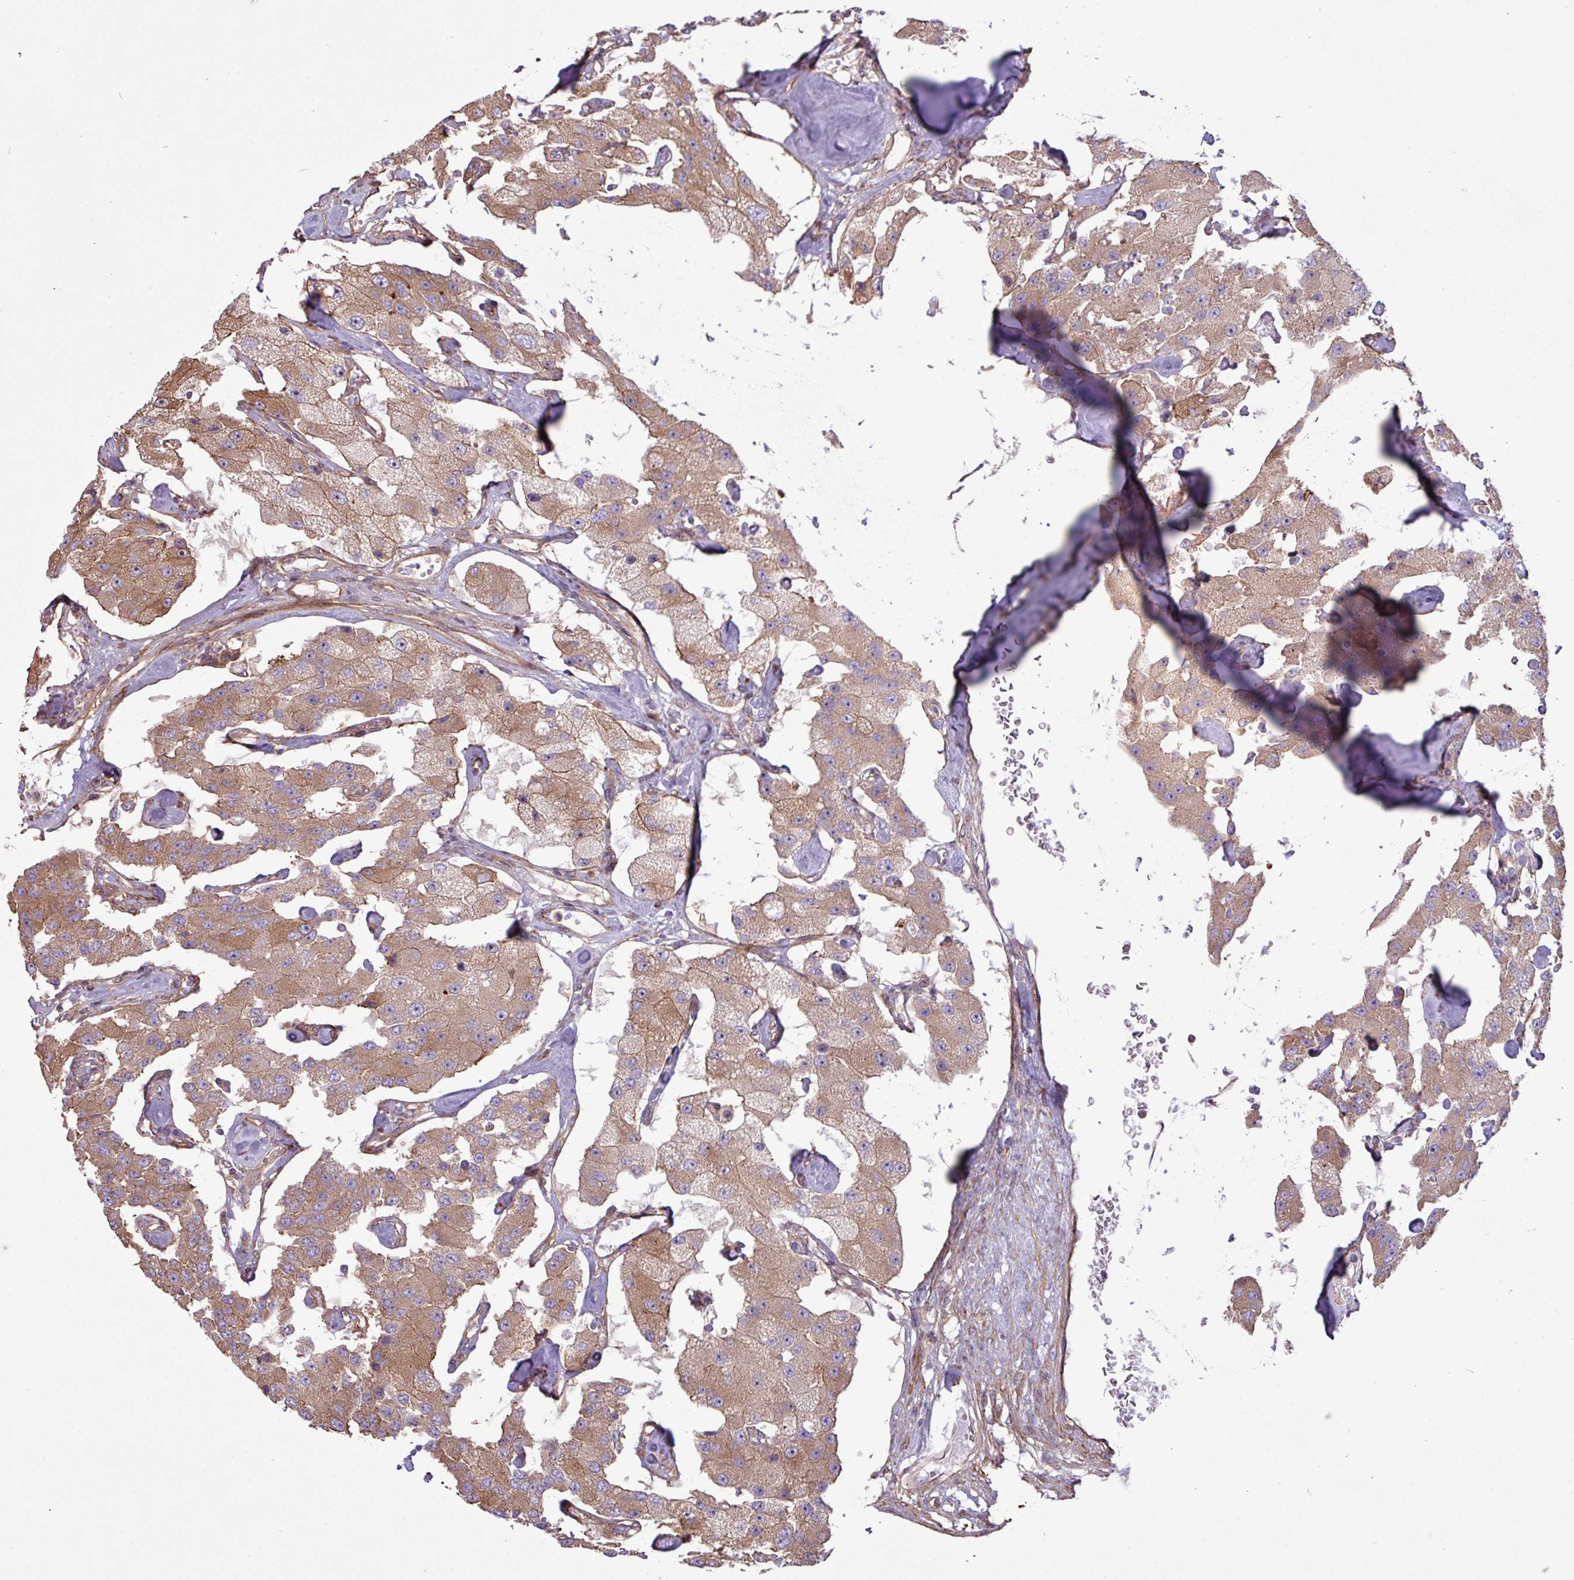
{"staining": {"intensity": "moderate", "quantity": ">75%", "location": "cytoplasmic/membranous"}, "tissue": "carcinoid", "cell_type": "Tumor cells", "image_type": "cancer", "snomed": [{"axis": "morphology", "description": "Carcinoid, malignant, NOS"}, {"axis": "topography", "description": "Pancreas"}], "caption": "This image shows immunohistochemistry staining of carcinoid (malignant), with medium moderate cytoplasmic/membranous staining in about >75% of tumor cells.", "gene": "ZNF300", "patient": {"sex": "male", "age": 41}}